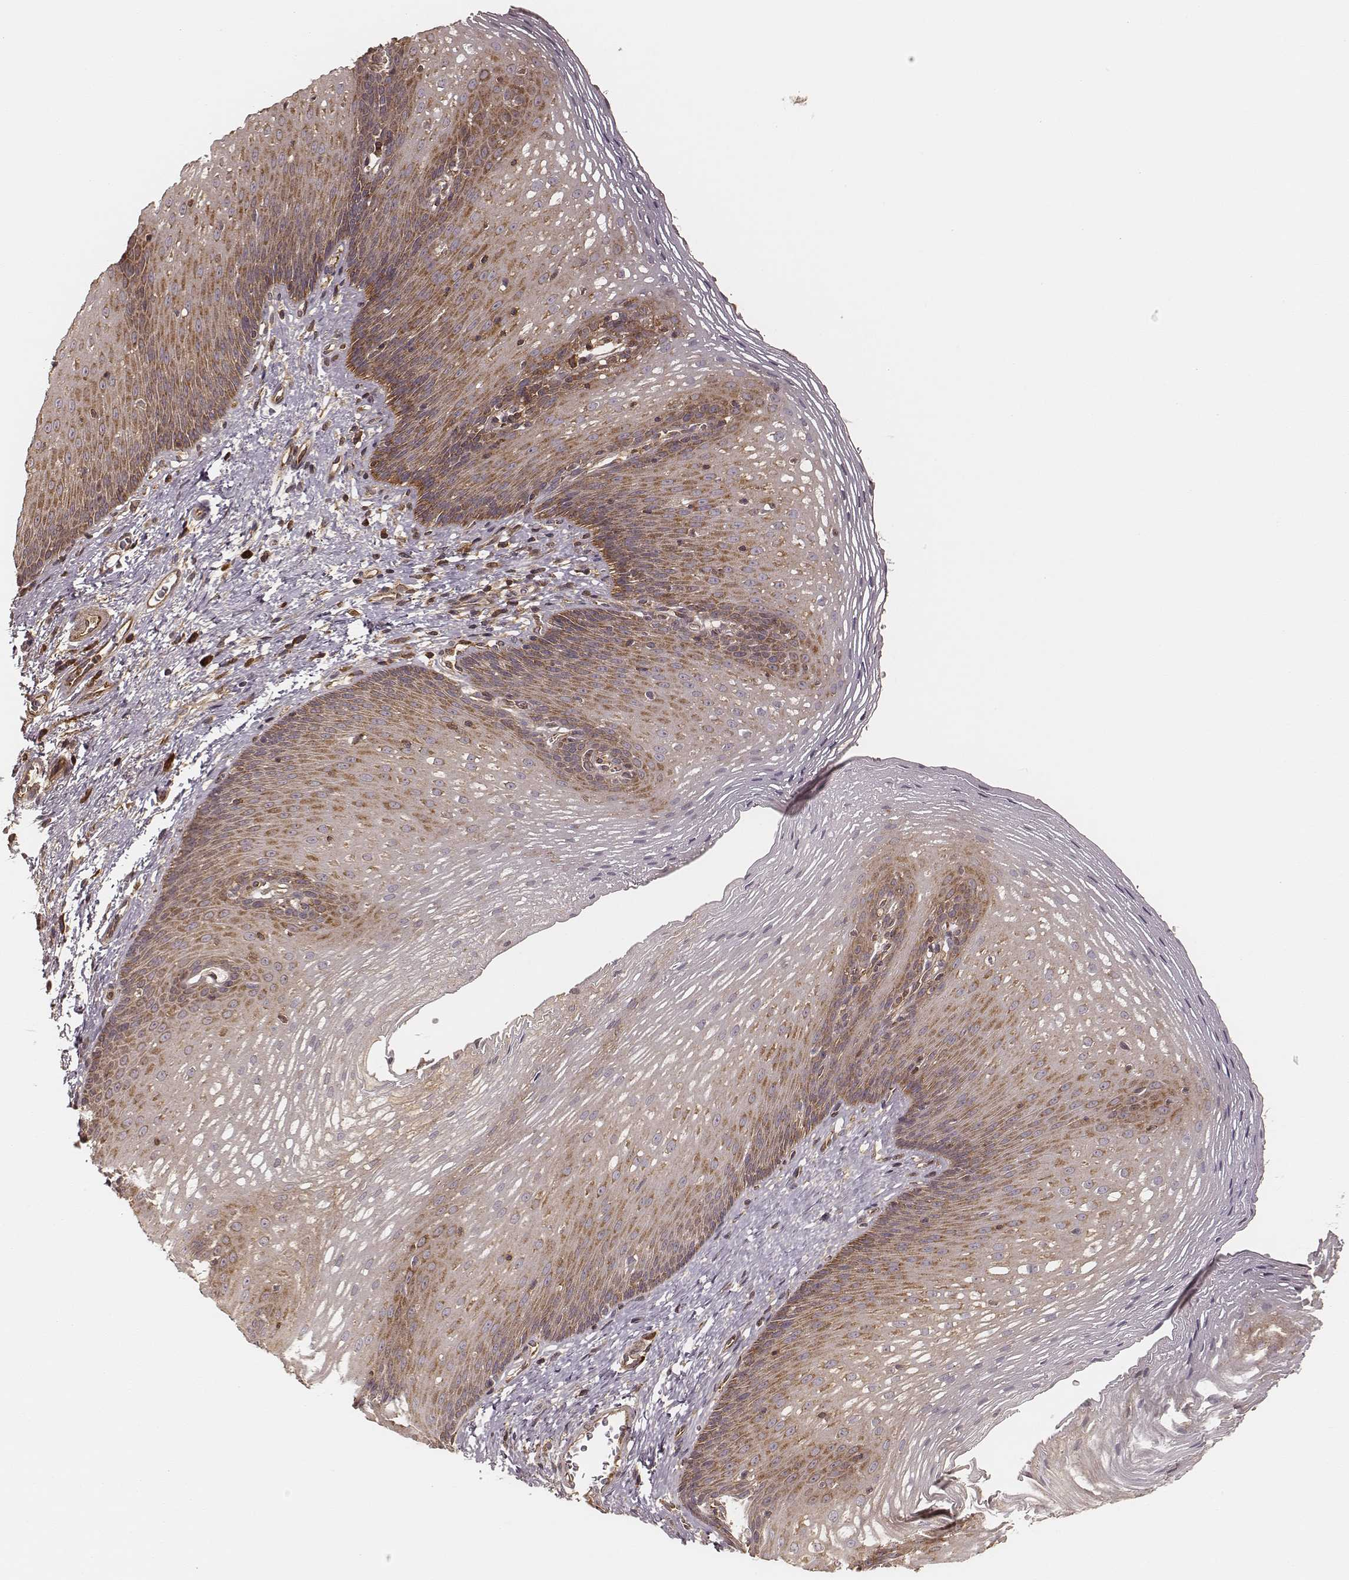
{"staining": {"intensity": "moderate", "quantity": "25%-75%", "location": "cytoplasmic/membranous"}, "tissue": "esophagus", "cell_type": "Squamous epithelial cells", "image_type": "normal", "snomed": [{"axis": "morphology", "description": "Normal tissue, NOS"}, {"axis": "topography", "description": "Esophagus"}], "caption": "This micrograph reveals immunohistochemistry staining of benign esophagus, with medium moderate cytoplasmic/membranous positivity in about 25%-75% of squamous epithelial cells.", "gene": "CARS1", "patient": {"sex": "male", "age": 76}}